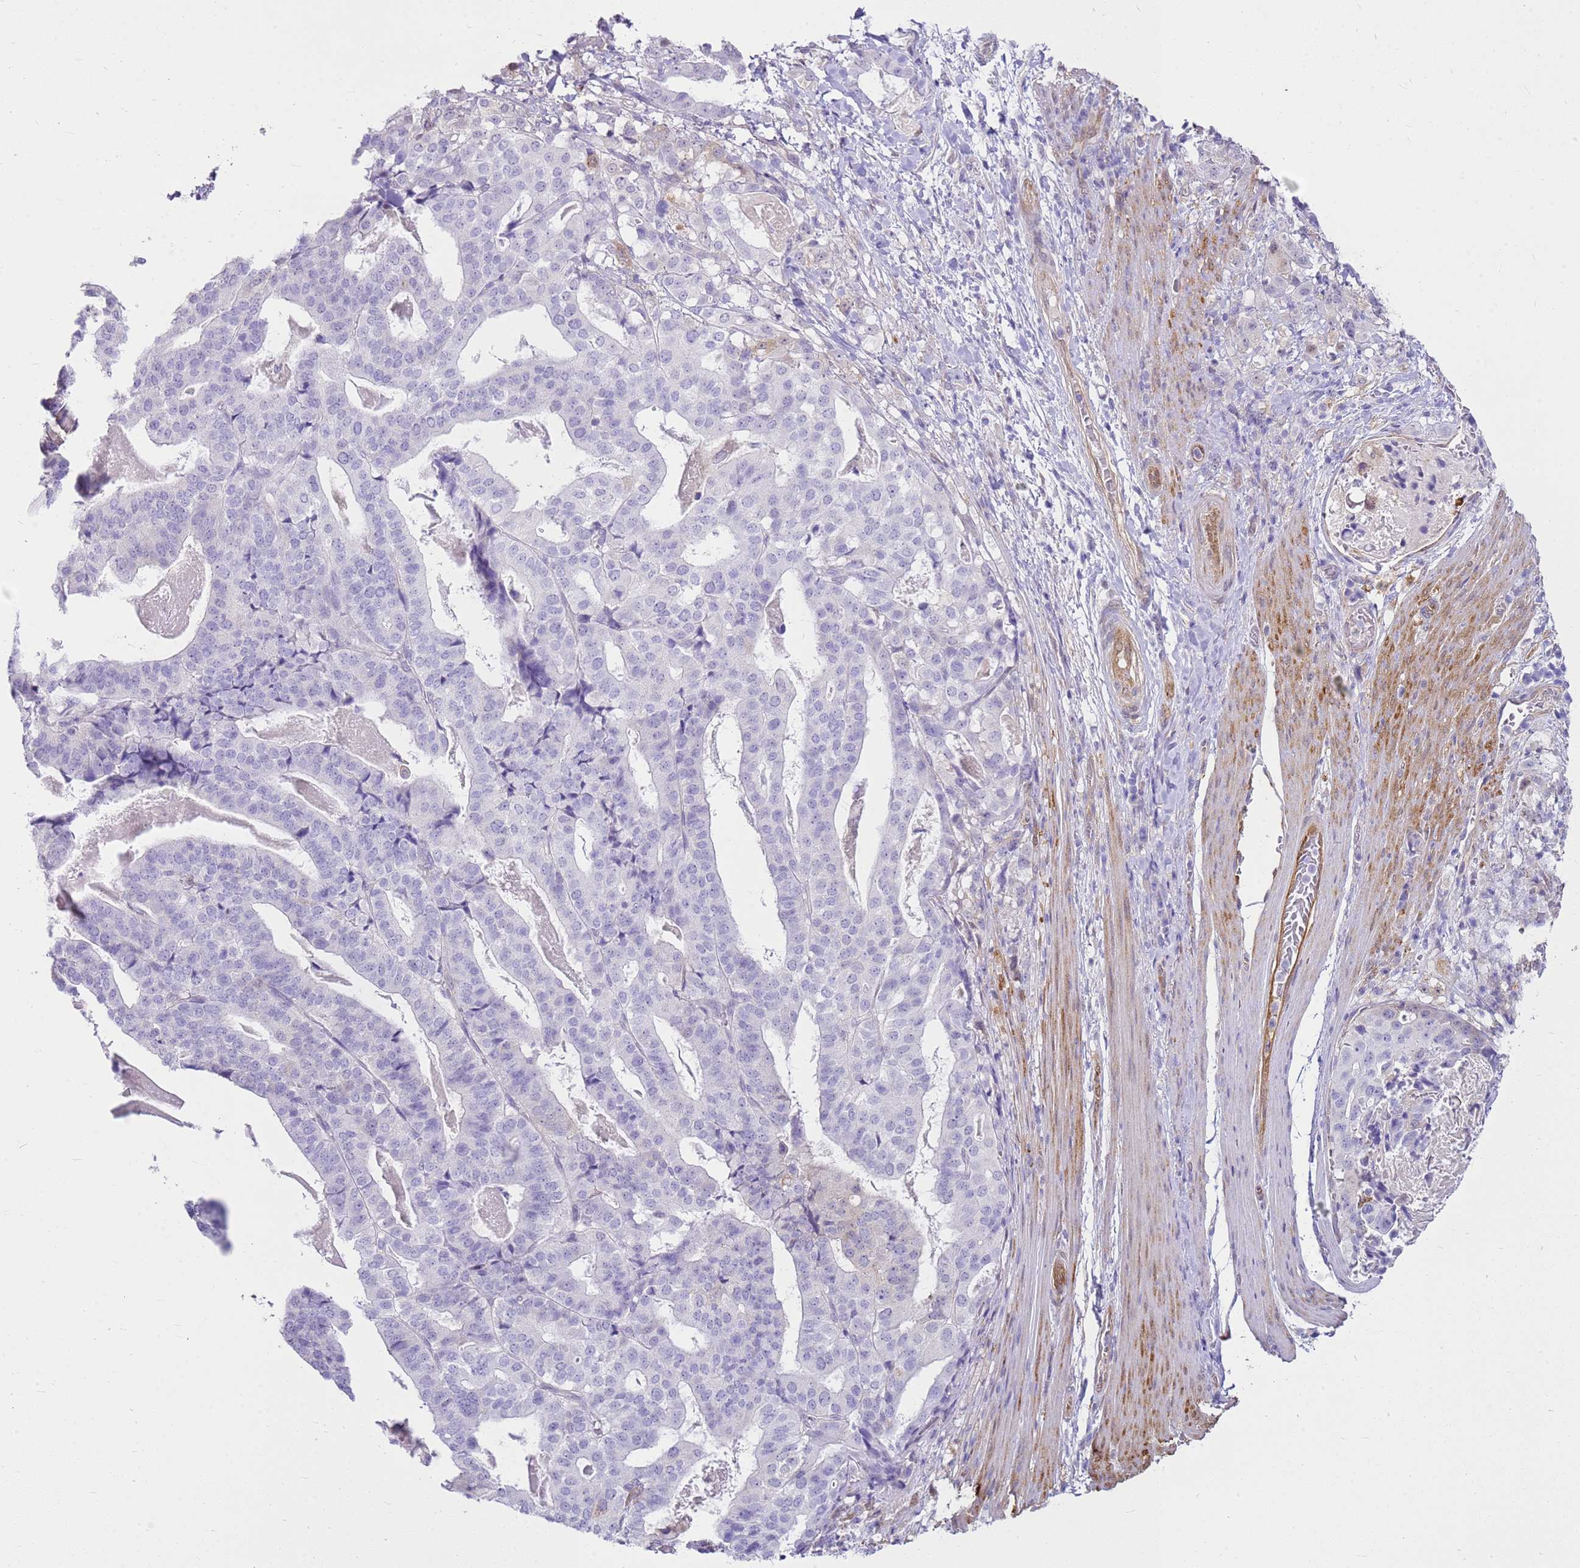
{"staining": {"intensity": "negative", "quantity": "none", "location": "none"}, "tissue": "stomach cancer", "cell_type": "Tumor cells", "image_type": "cancer", "snomed": [{"axis": "morphology", "description": "Adenocarcinoma, NOS"}, {"axis": "topography", "description": "Stomach"}], "caption": "Histopathology image shows no protein staining in tumor cells of stomach cancer tissue. Nuclei are stained in blue.", "gene": "HSPB1", "patient": {"sex": "male", "age": 48}}